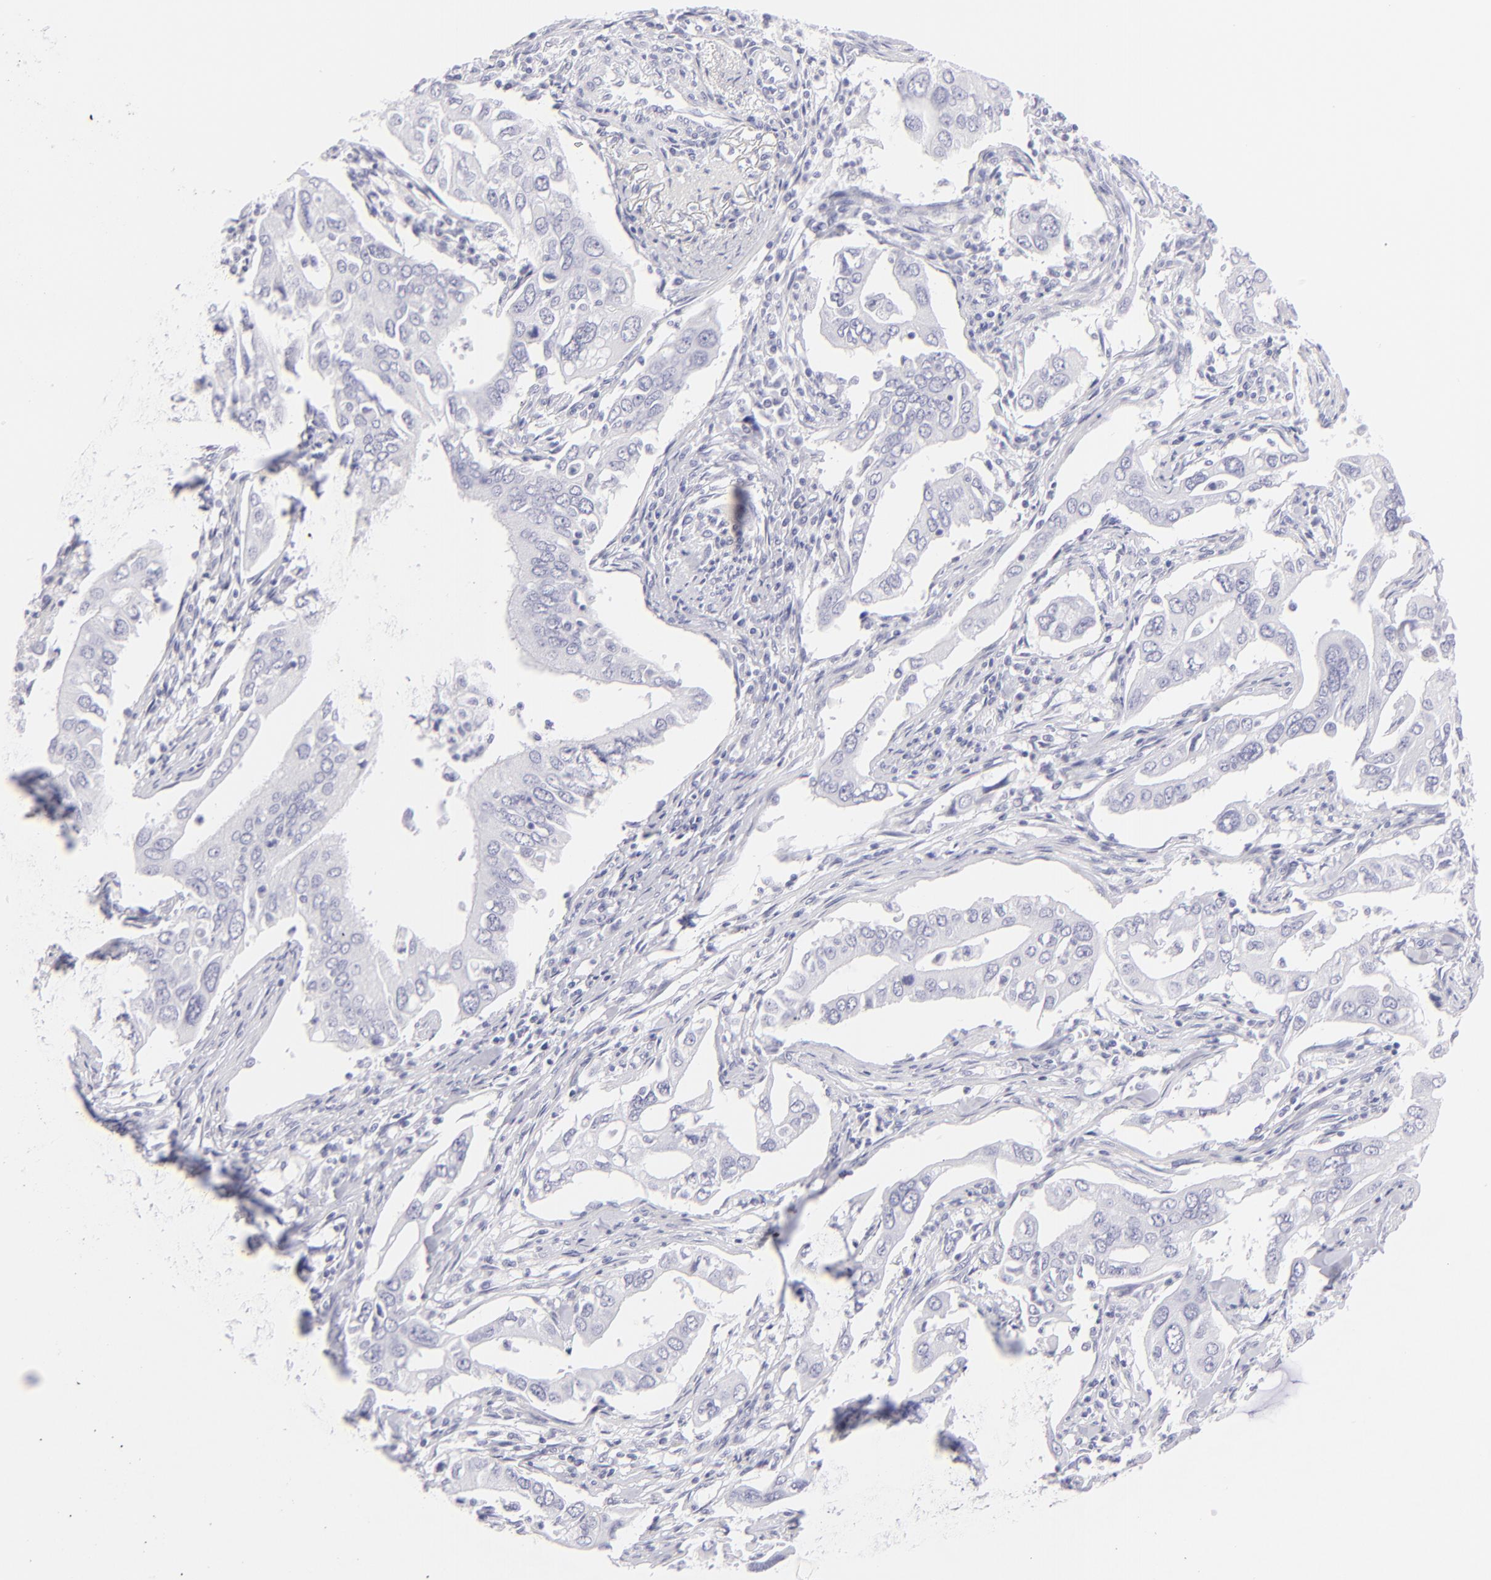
{"staining": {"intensity": "negative", "quantity": "none", "location": "none"}, "tissue": "lung cancer", "cell_type": "Tumor cells", "image_type": "cancer", "snomed": [{"axis": "morphology", "description": "Adenocarcinoma, NOS"}, {"axis": "topography", "description": "Lung"}], "caption": "Protein analysis of lung cancer (adenocarcinoma) reveals no significant expression in tumor cells. (DAB (3,3'-diaminobenzidine) IHC visualized using brightfield microscopy, high magnification).", "gene": "FCER2", "patient": {"sex": "male", "age": 48}}